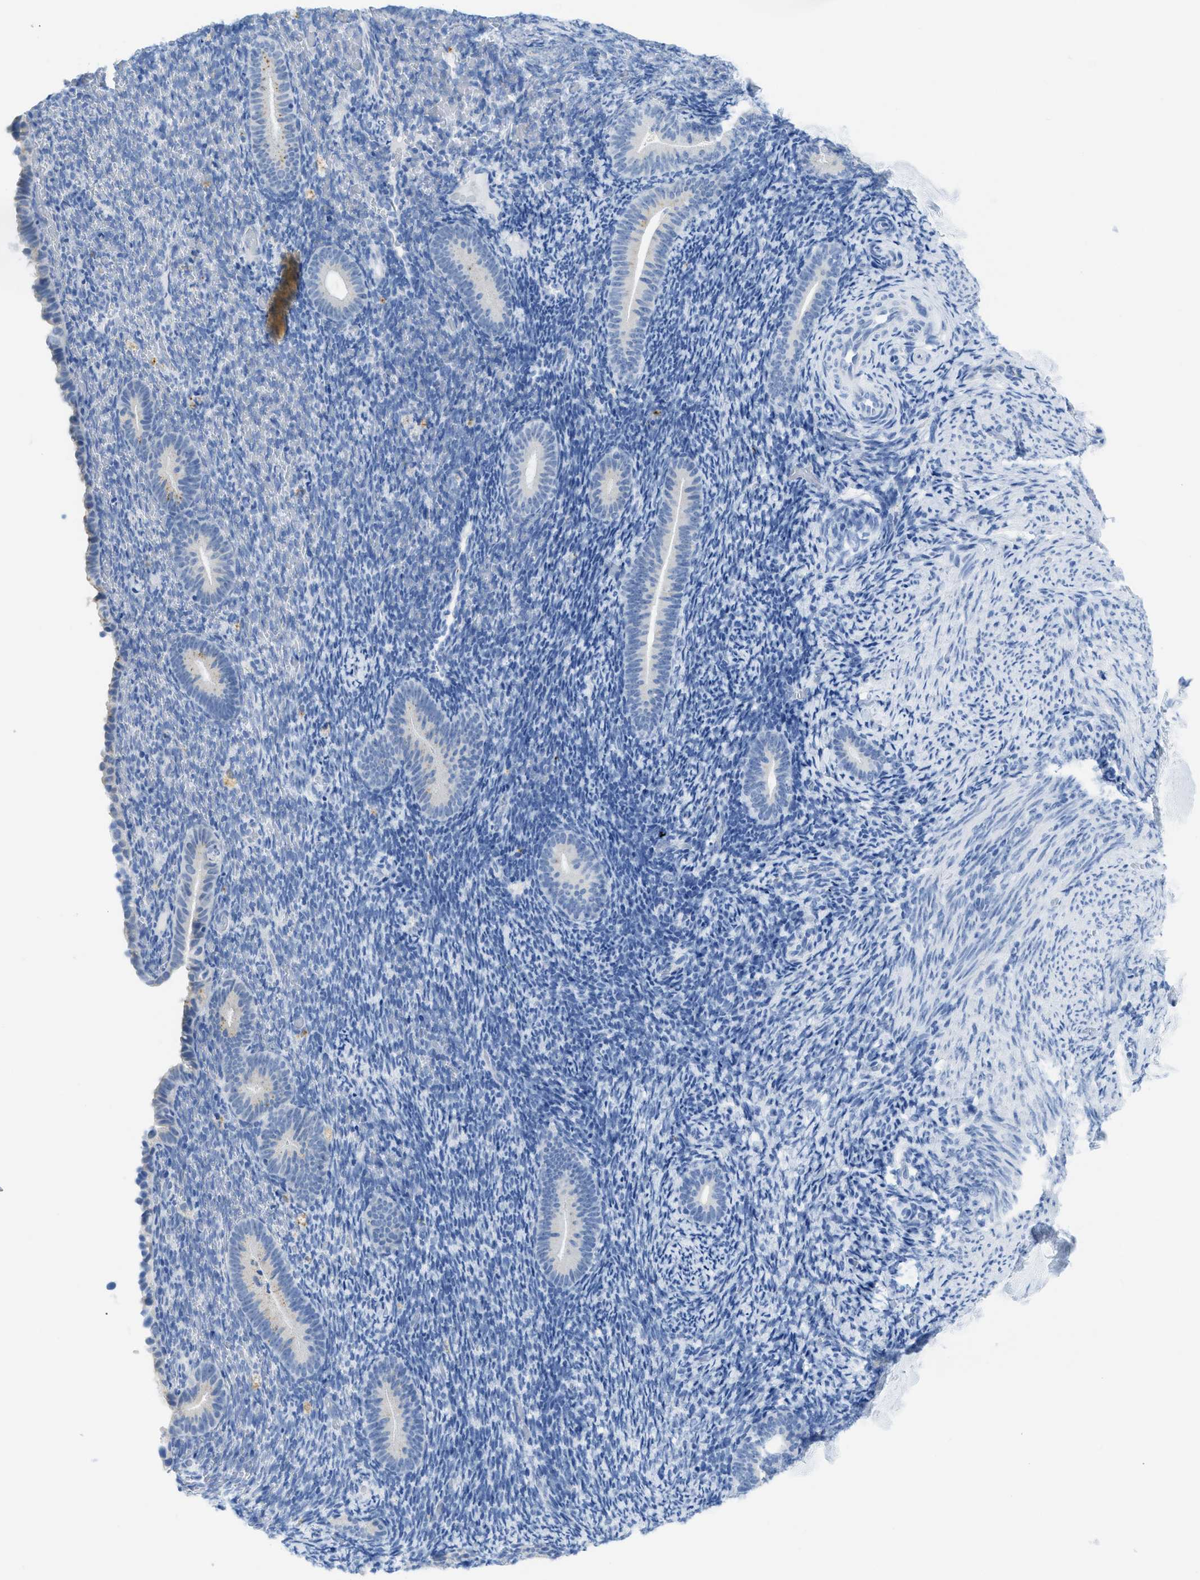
{"staining": {"intensity": "negative", "quantity": "none", "location": "none"}, "tissue": "endometrium", "cell_type": "Cells in endometrial stroma", "image_type": "normal", "snomed": [{"axis": "morphology", "description": "Normal tissue, NOS"}, {"axis": "topography", "description": "Endometrium"}], "caption": "High magnification brightfield microscopy of normal endometrium stained with DAB (brown) and counterstained with hematoxylin (blue): cells in endometrial stroma show no significant expression.", "gene": "WDR4", "patient": {"sex": "female", "age": 51}}